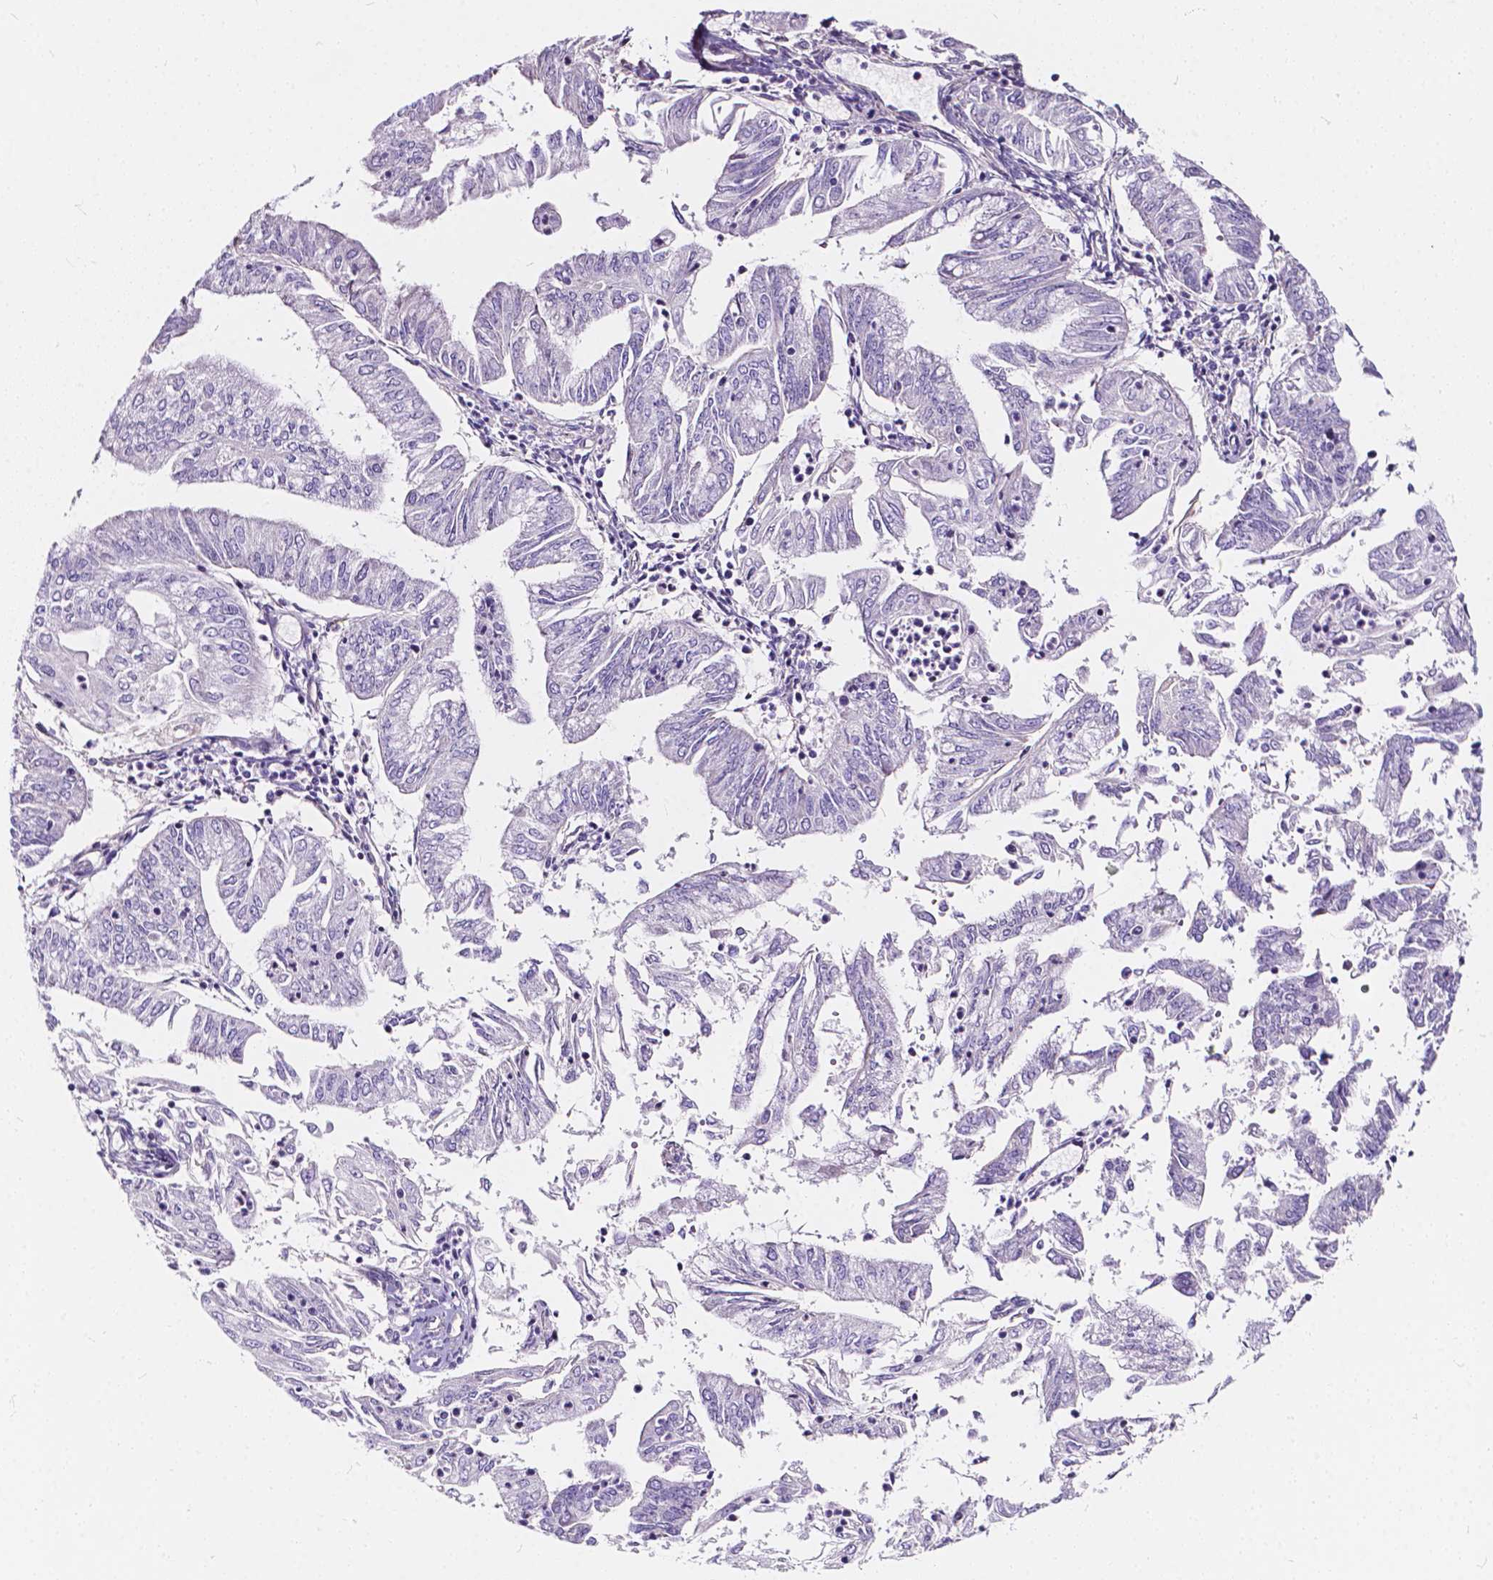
{"staining": {"intensity": "negative", "quantity": "none", "location": "none"}, "tissue": "endometrial cancer", "cell_type": "Tumor cells", "image_type": "cancer", "snomed": [{"axis": "morphology", "description": "Adenocarcinoma, NOS"}, {"axis": "topography", "description": "Endometrium"}], "caption": "A histopathology image of endometrial adenocarcinoma stained for a protein displays no brown staining in tumor cells.", "gene": "CLSTN2", "patient": {"sex": "female", "age": 55}}